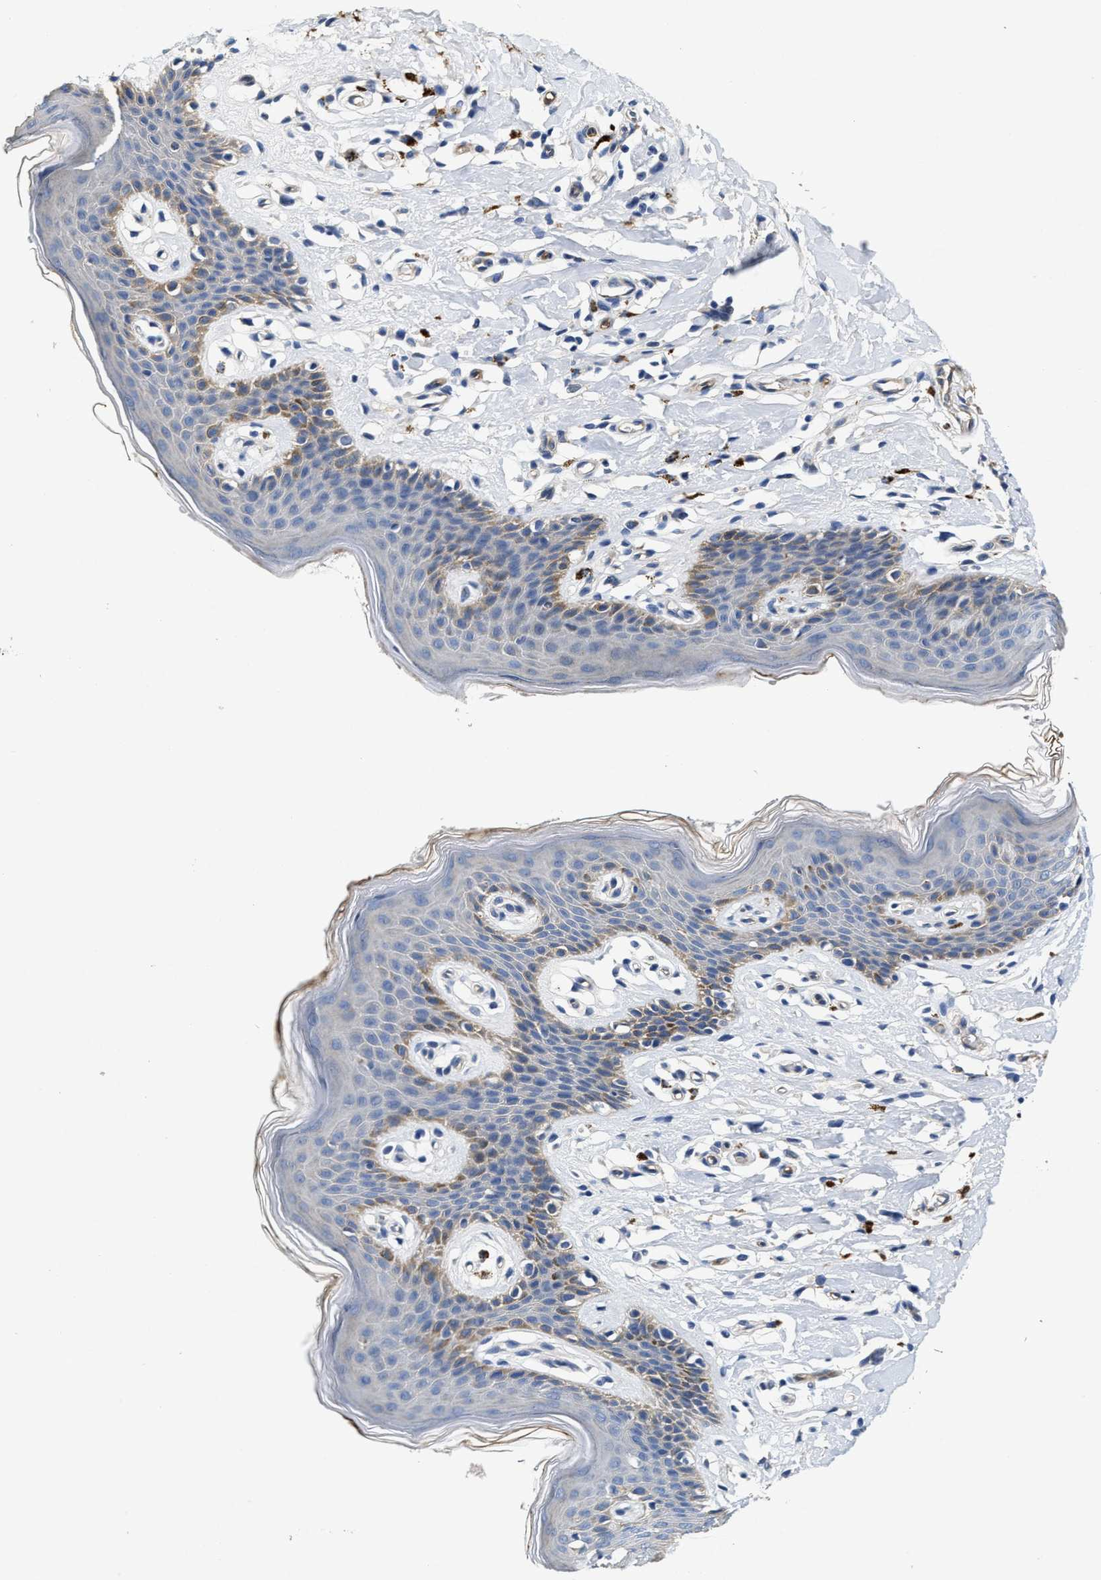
{"staining": {"intensity": "moderate", "quantity": "<25%", "location": "cytoplasmic/membranous"}, "tissue": "skin", "cell_type": "Epidermal cells", "image_type": "normal", "snomed": [{"axis": "morphology", "description": "Normal tissue, NOS"}, {"axis": "topography", "description": "Vulva"}], "caption": "Protein expression analysis of unremarkable human skin reveals moderate cytoplasmic/membranous positivity in approximately <25% of epidermal cells. The staining was performed using DAB (3,3'-diaminobenzidine), with brown indicating positive protein expression. Nuclei are stained blue with hematoxylin.", "gene": "PEG10", "patient": {"sex": "female", "age": 66}}